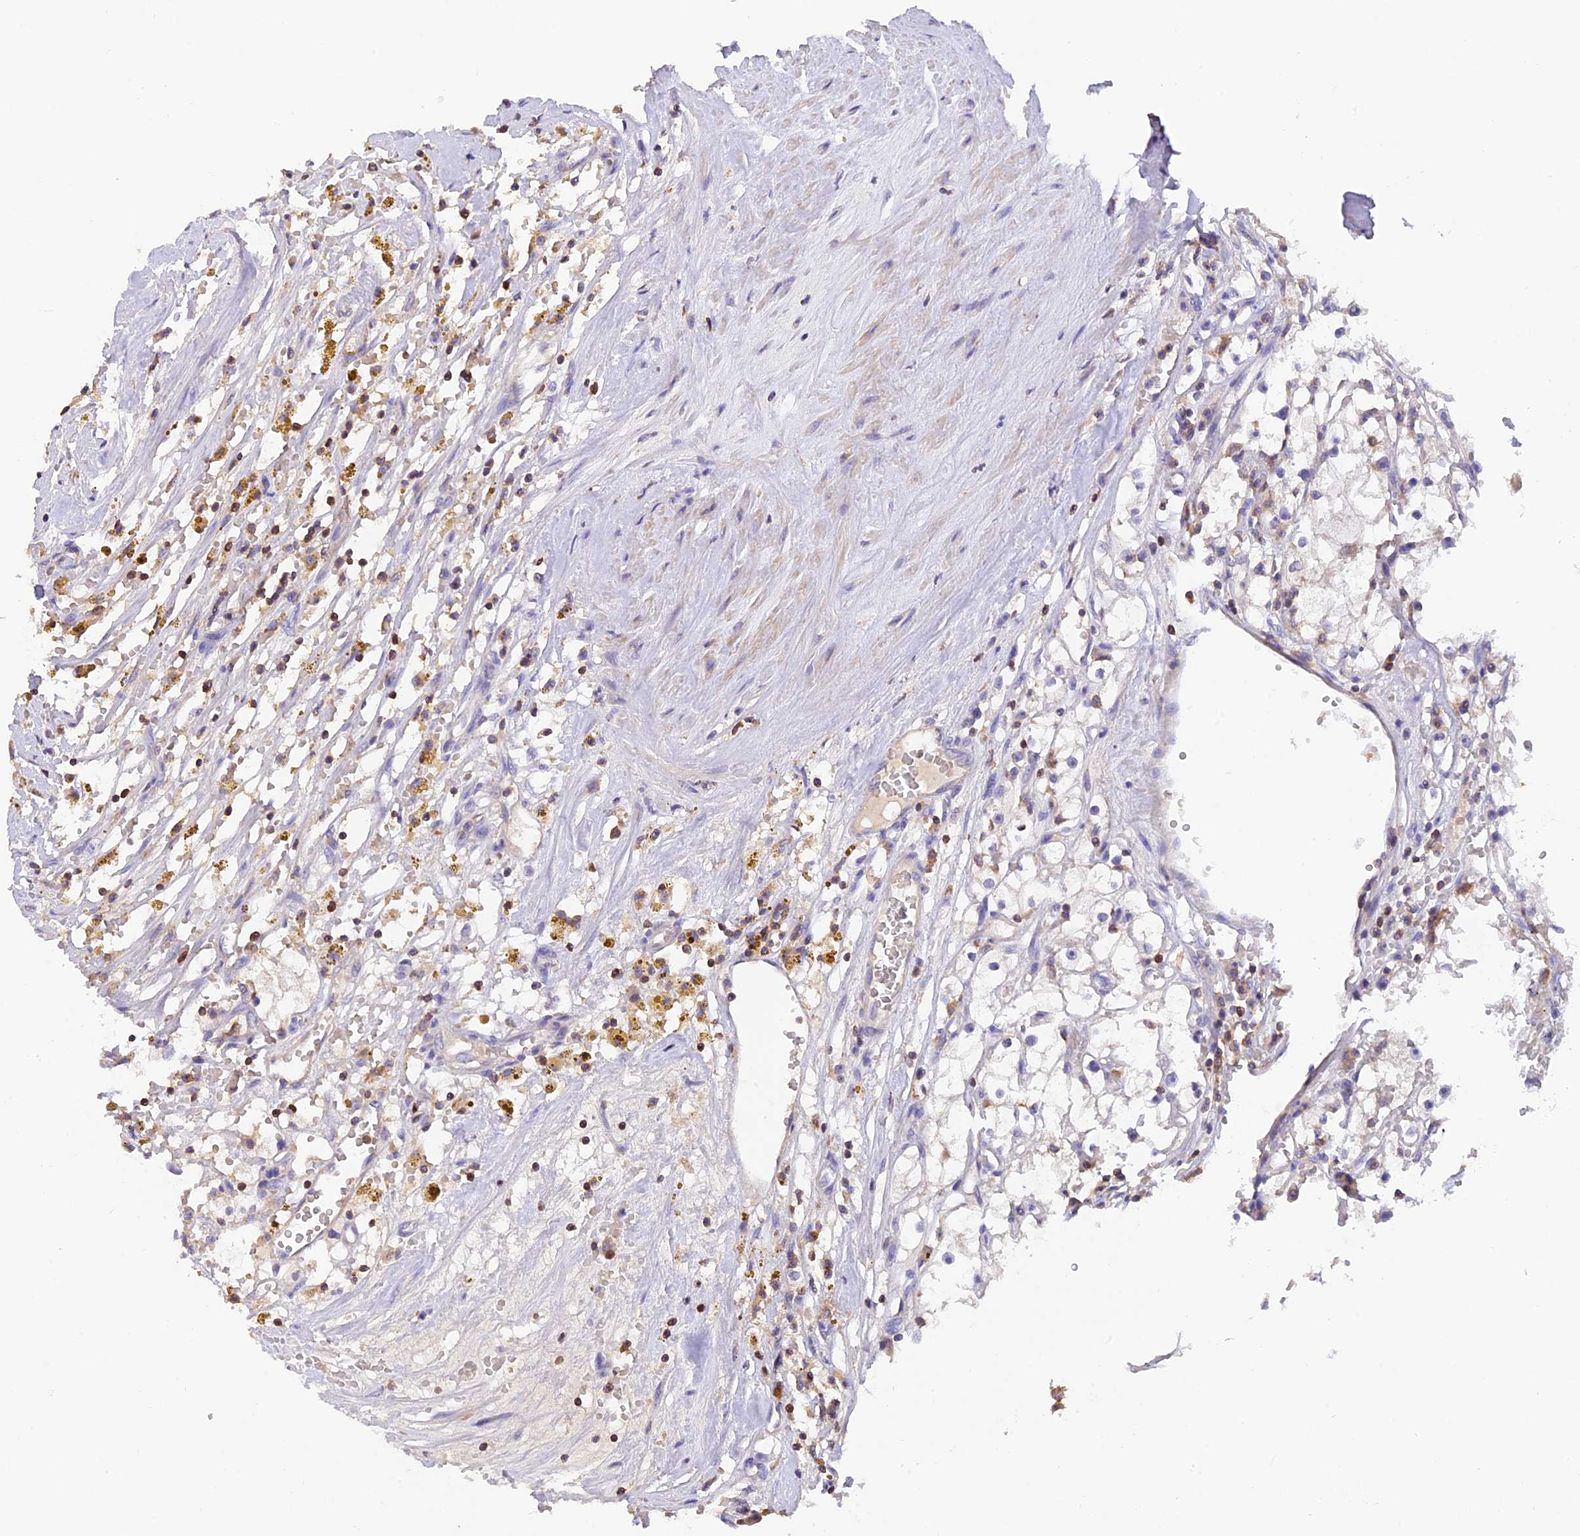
{"staining": {"intensity": "negative", "quantity": "none", "location": "none"}, "tissue": "renal cancer", "cell_type": "Tumor cells", "image_type": "cancer", "snomed": [{"axis": "morphology", "description": "Adenocarcinoma, NOS"}, {"axis": "topography", "description": "Kidney"}], "caption": "Protein analysis of renal adenocarcinoma displays no significant positivity in tumor cells. (Immunohistochemistry, brightfield microscopy, high magnification).", "gene": "LPXN", "patient": {"sex": "male", "age": 56}}